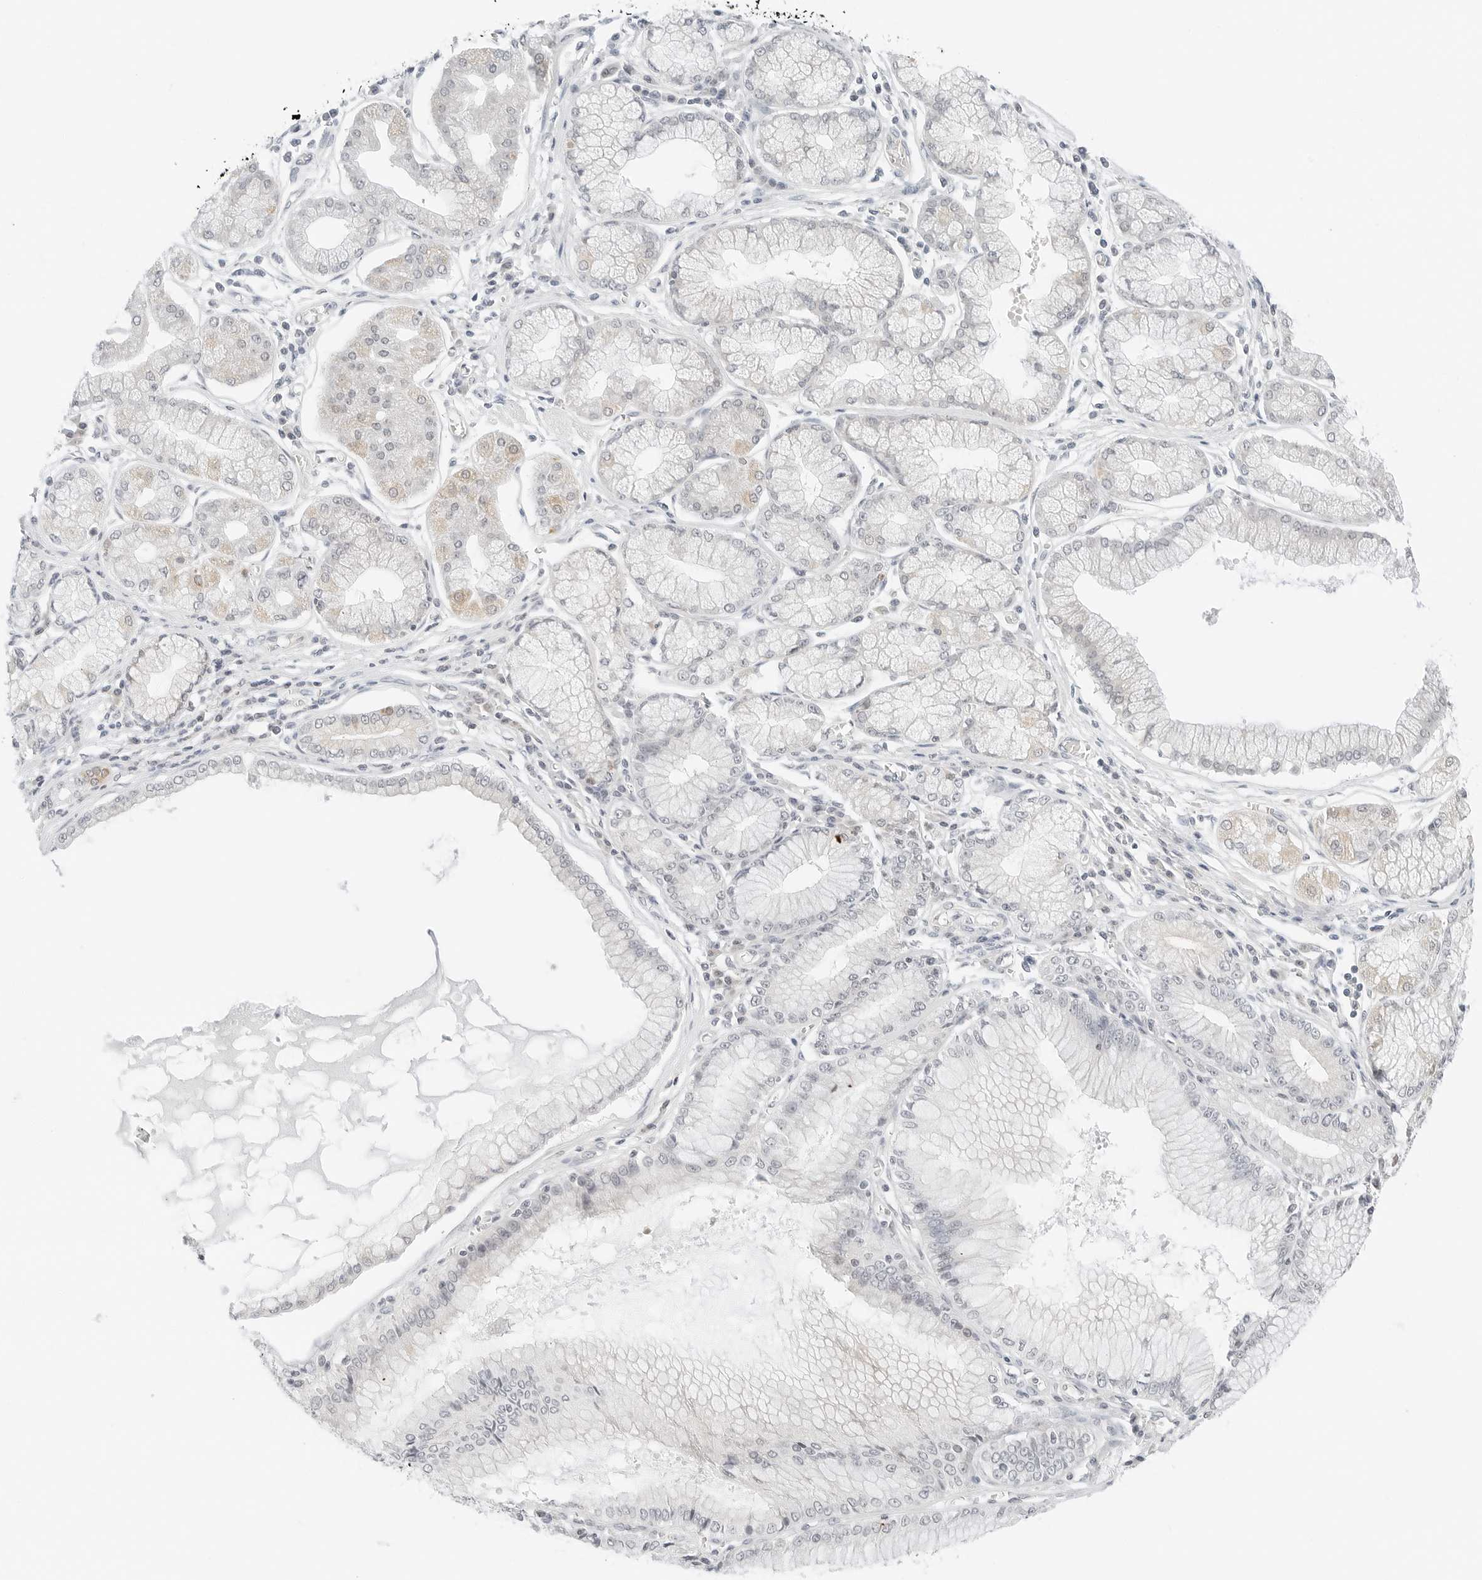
{"staining": {"intensity": "weak", "quantity": "<25%", "location": "cytoplasmic/membranous"}, "tissue": "stomach cancer", "cell_type": "Tumor cells", "image_type": "cancer", "snomed": [{"axis": "morphology", "description": "Adenocarcinoma, NOS"}, {"axis": "topography", "description": "Stomach"}], "caption": "Immunohistochemical staining of stomach cancer (adenocarcinoma) exhibits no significant positivity in tumor cells.", "gene": "IQCC", "patient": {"sex": "male", "age": 59}}